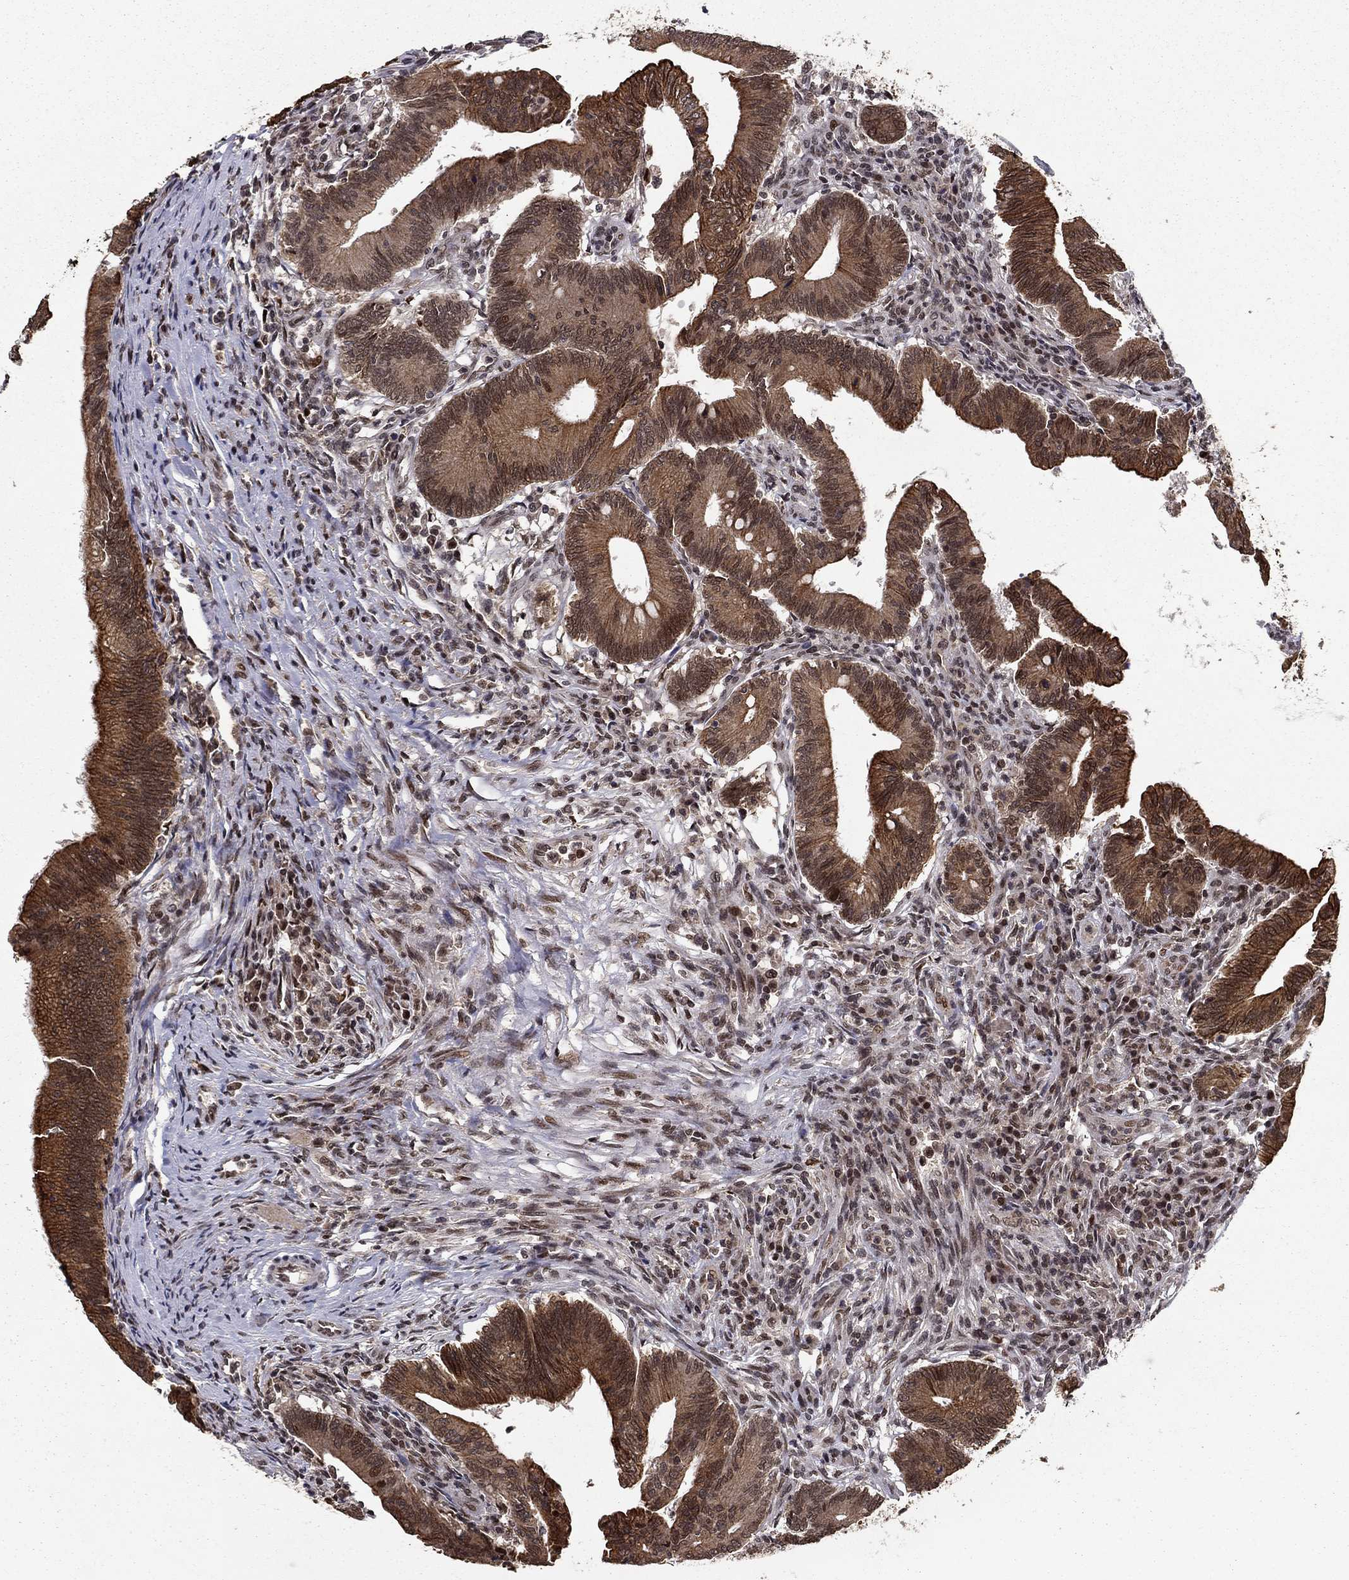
{"staining": {"intensity": "strong", "quantity": ">75%", "location": "cytoplasmic/membranous"}, "tissue": "colorectal cancer", "cell_type": "Tumor cells", "image_type": "cancer", "snomed": [{"axis": "morphology", "description": "Adenocarcinoma, NOS"}, {"axis": "topography", "description": "Colon"}], "caption": "Colorectal adenocarcinoma stained with a protein marker reveals strong staining in tumor cells.", "gene": "CDCA7L", "patient": {"sex": "female", "age": 70}}